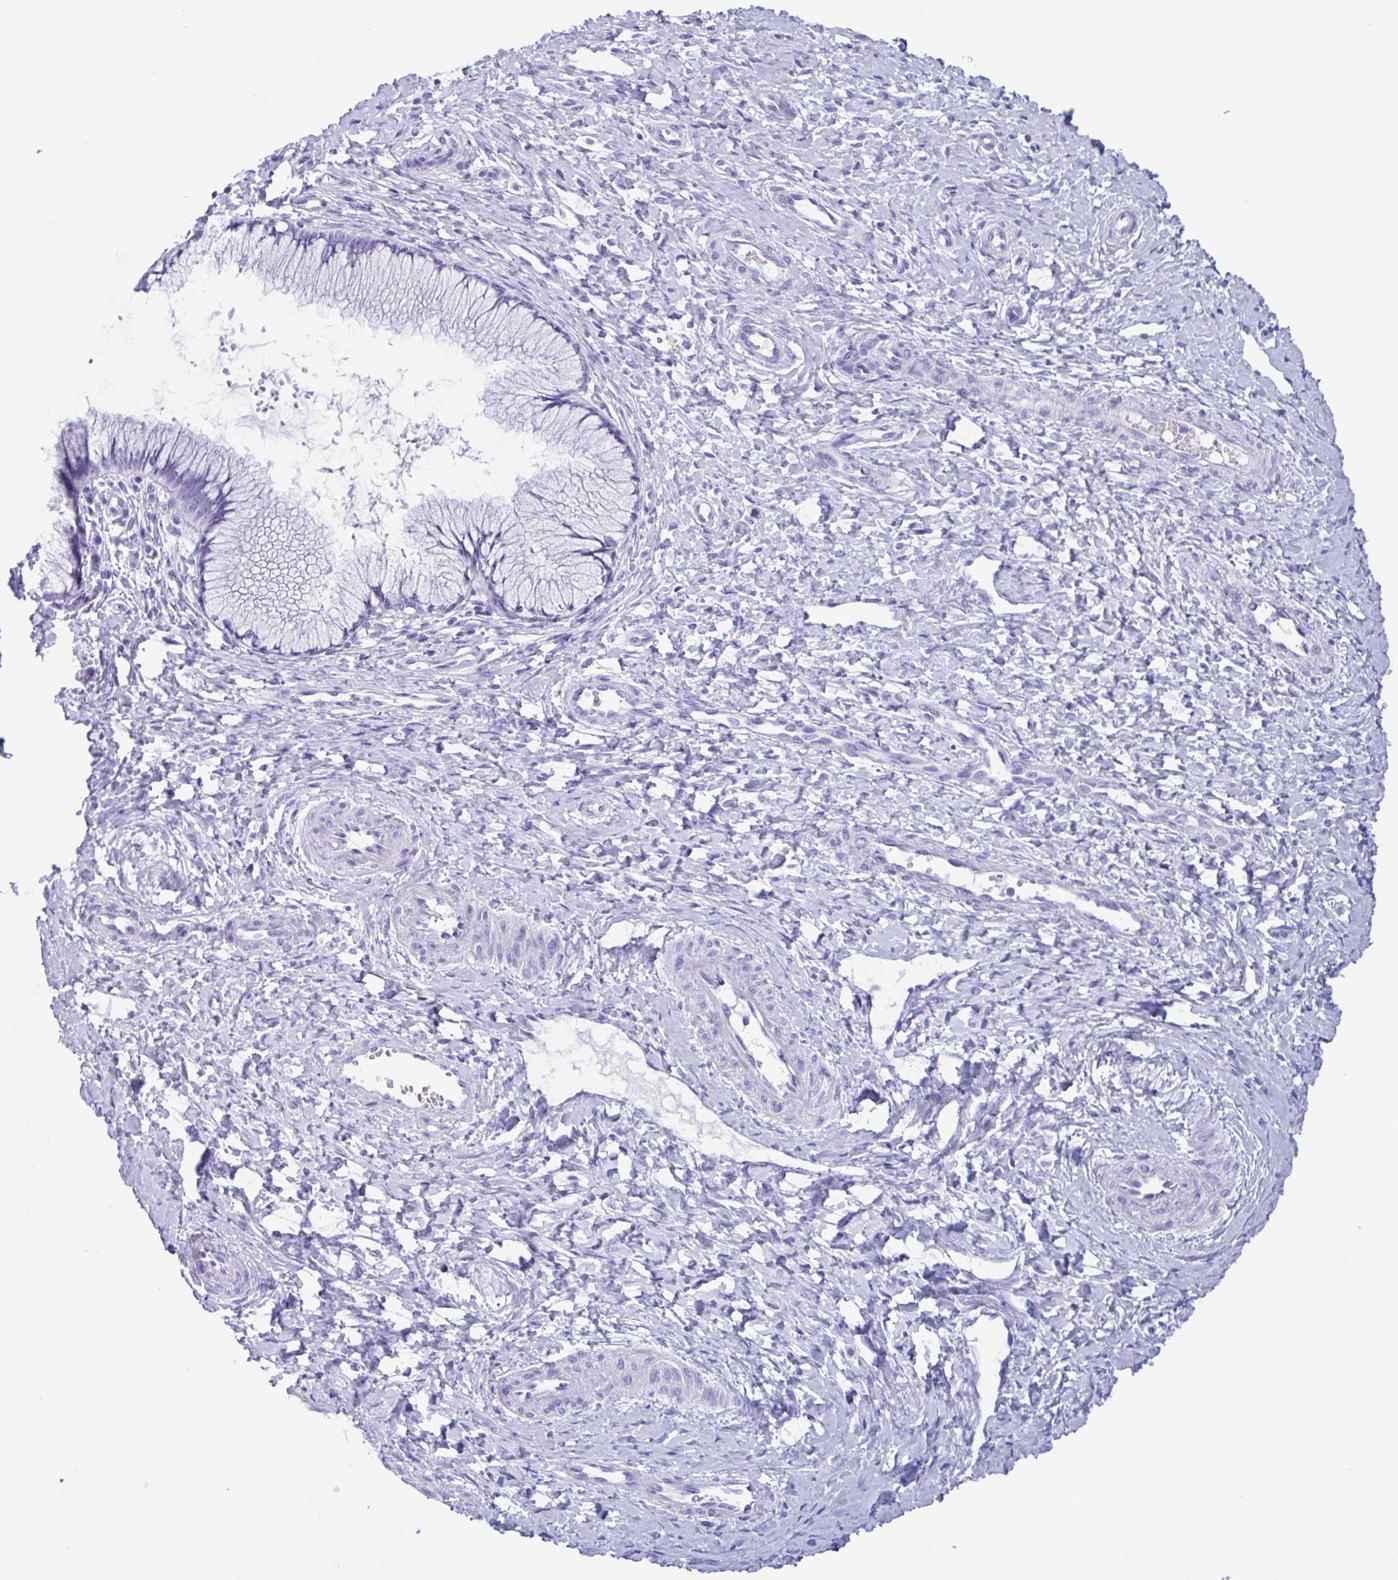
{"staining": {"intensity": "negative", "quantity": "none", "location": "none"}, "tissue": "cervix", "cell_type": "Glandular cells", "image_type": "normal", "snomed": [{"axis": "morphology", "description": "Normal tissue, NOS"}, {"axis": "topography", "description": "Cervix"}], "caption": "The histopathology image shows no significant positivity in glandular cells of cervix. (Immunohistochemistry, brightfield microscopy, high magnification).", "gene": "ZNF850", "patient": {"sex": "female", "age": 37}}